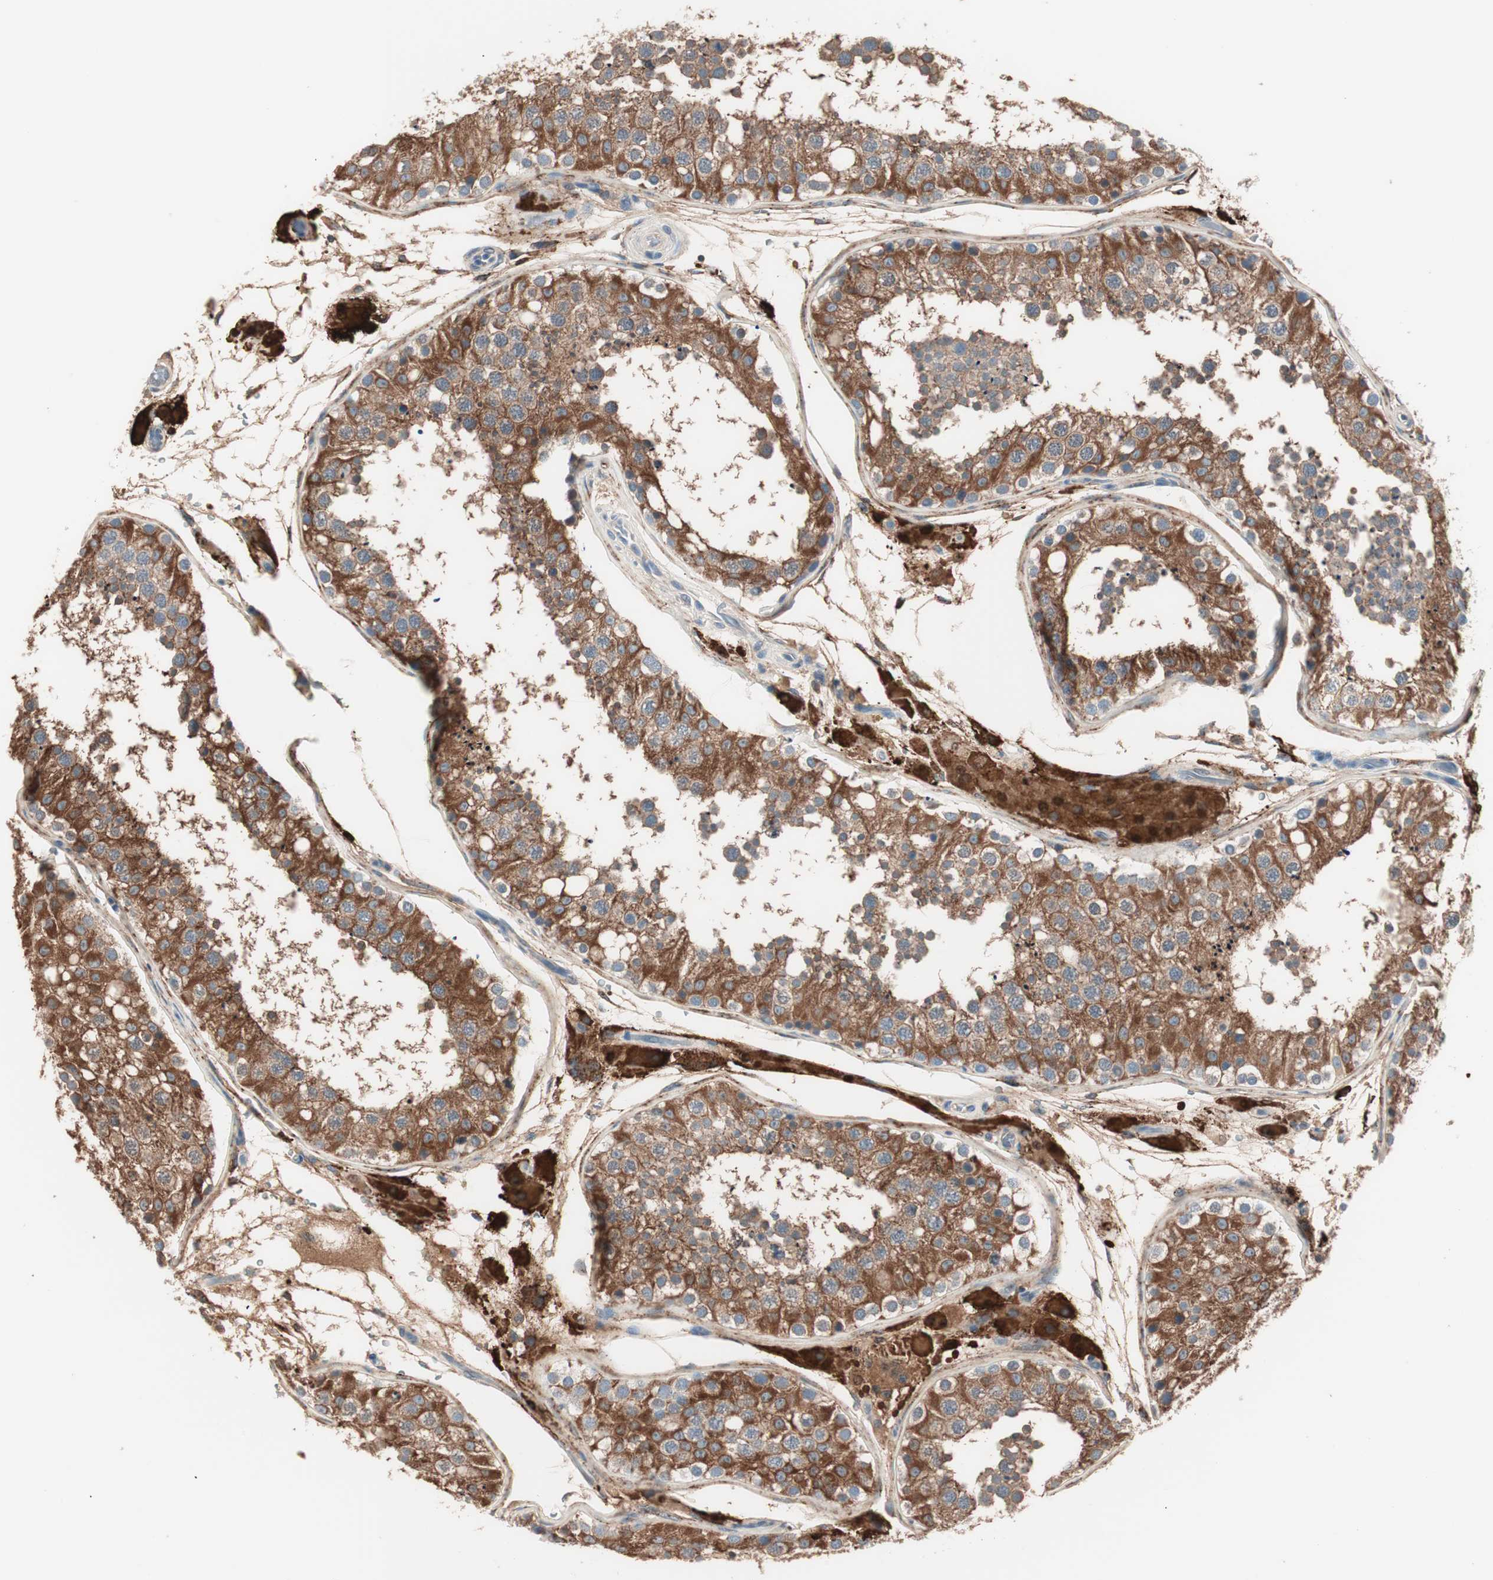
{"staining": {"intensity": "moderate", "quantity": ">75%", "location": "cytoplasmic/membranous"}, "tissue": "testis", "cell_type": "Cells in seminiferous ducts", "image_type": "normal", "snomed": [{"axis": "morphology", "description": "Normal tissue, NOS"}, {"axis": "topography", "description": "Testis"}], "caption": "Immunohistochemical staining of normal human testis demonstrates >75% levels of moderate cytoplasmic/membranous protein staining in about >75% of cells in seminiferous ducts.", "gene": "RAD54B", "patient": {"sex": "male", "age": 26}}